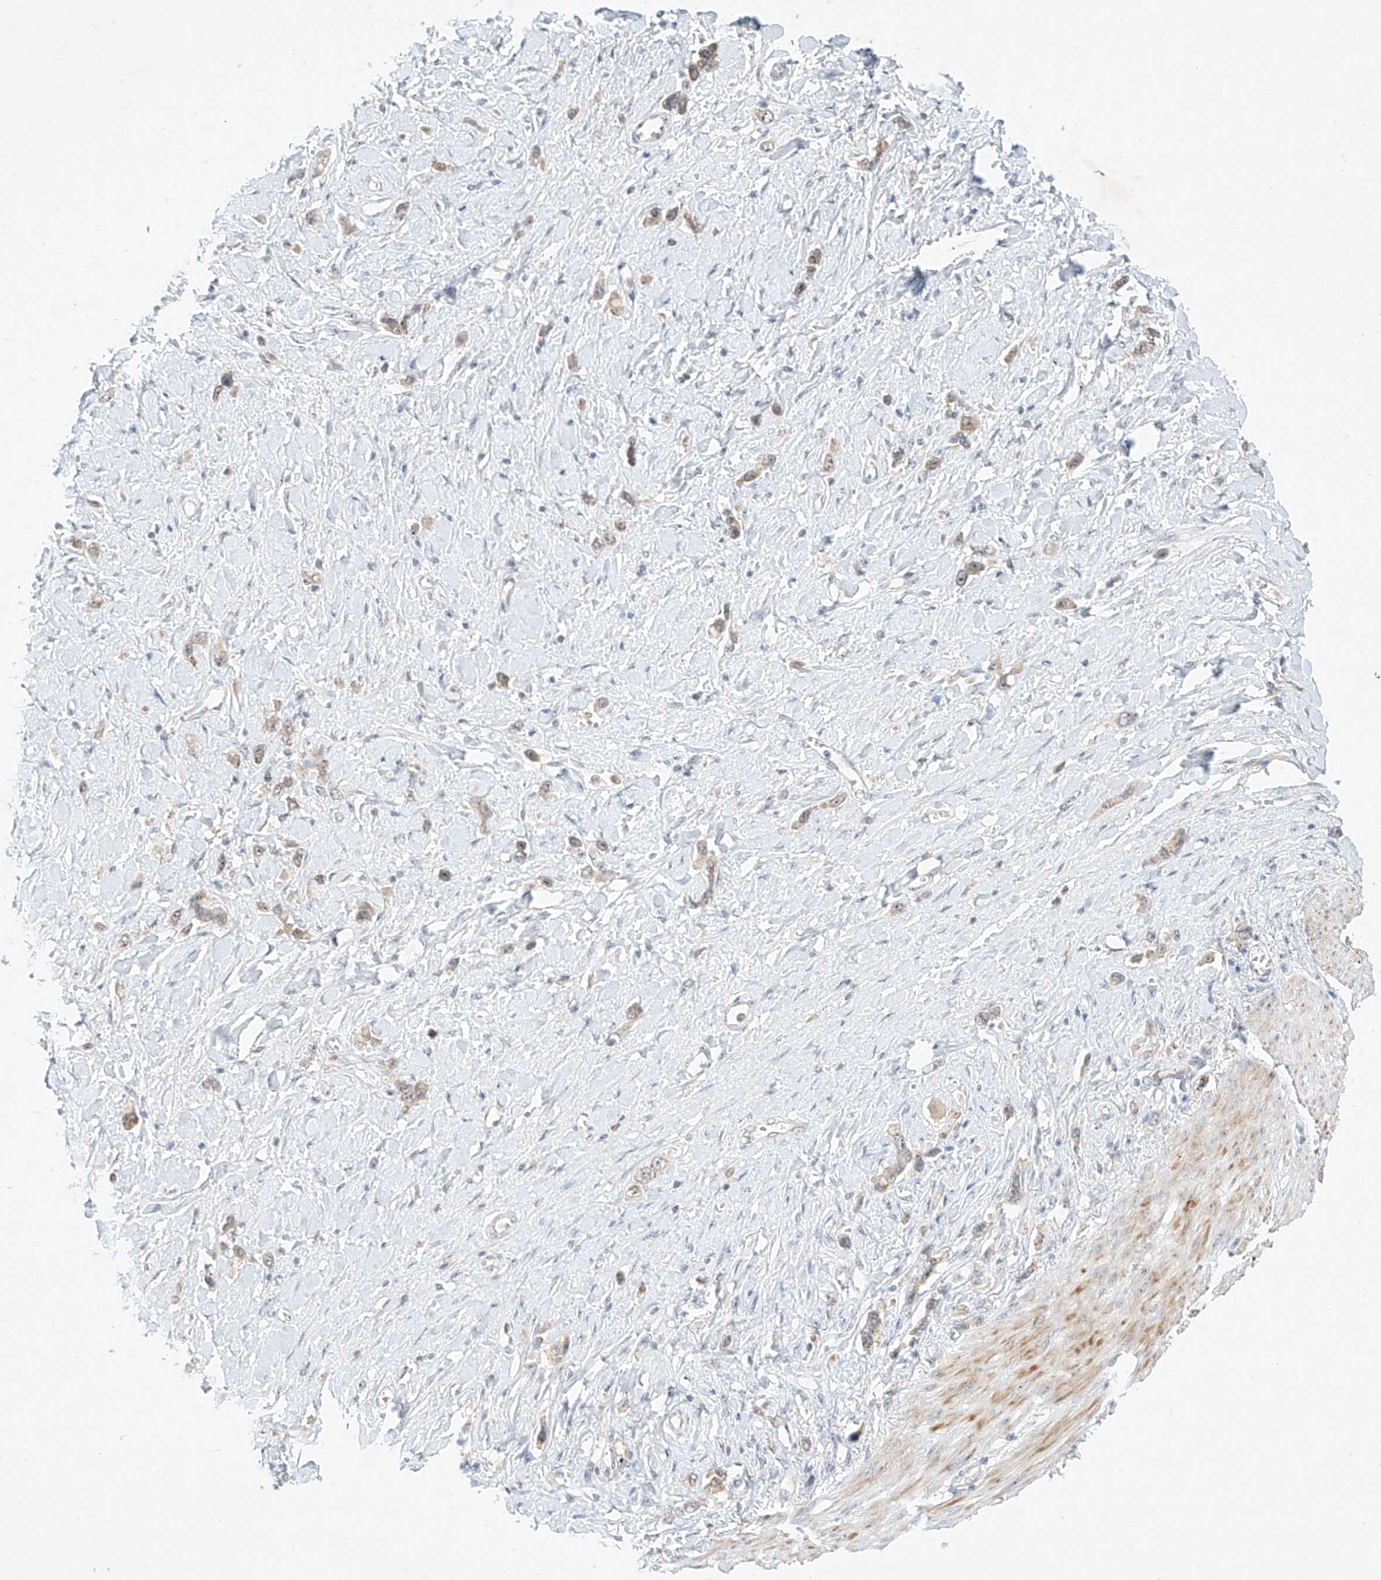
{"staining": {"intensity": "weak", "quantity": "25%-75%", "location": "cytoplasmic/membranous"}, "tissue": "stomach cancer", "cell_type": "Tumor cells", "image_type": "cancer", "snomed": [{"axis": "morphology", "description": "Normal tissue, NOS"}, {"axis": "morphology", "description": "Adenocarcinoma, NOS"}, {"axis": "topography", "description": "Stomach, upper"}, {"axis": "topography", "description": "Stomach"}], "caption": "Human stomach cancer (adenocarcinoma) stained with a protein marker reveals weak staining in tumor cells.", "gene": "PAK6", "patient": {"sex": "female", "age": 65}}